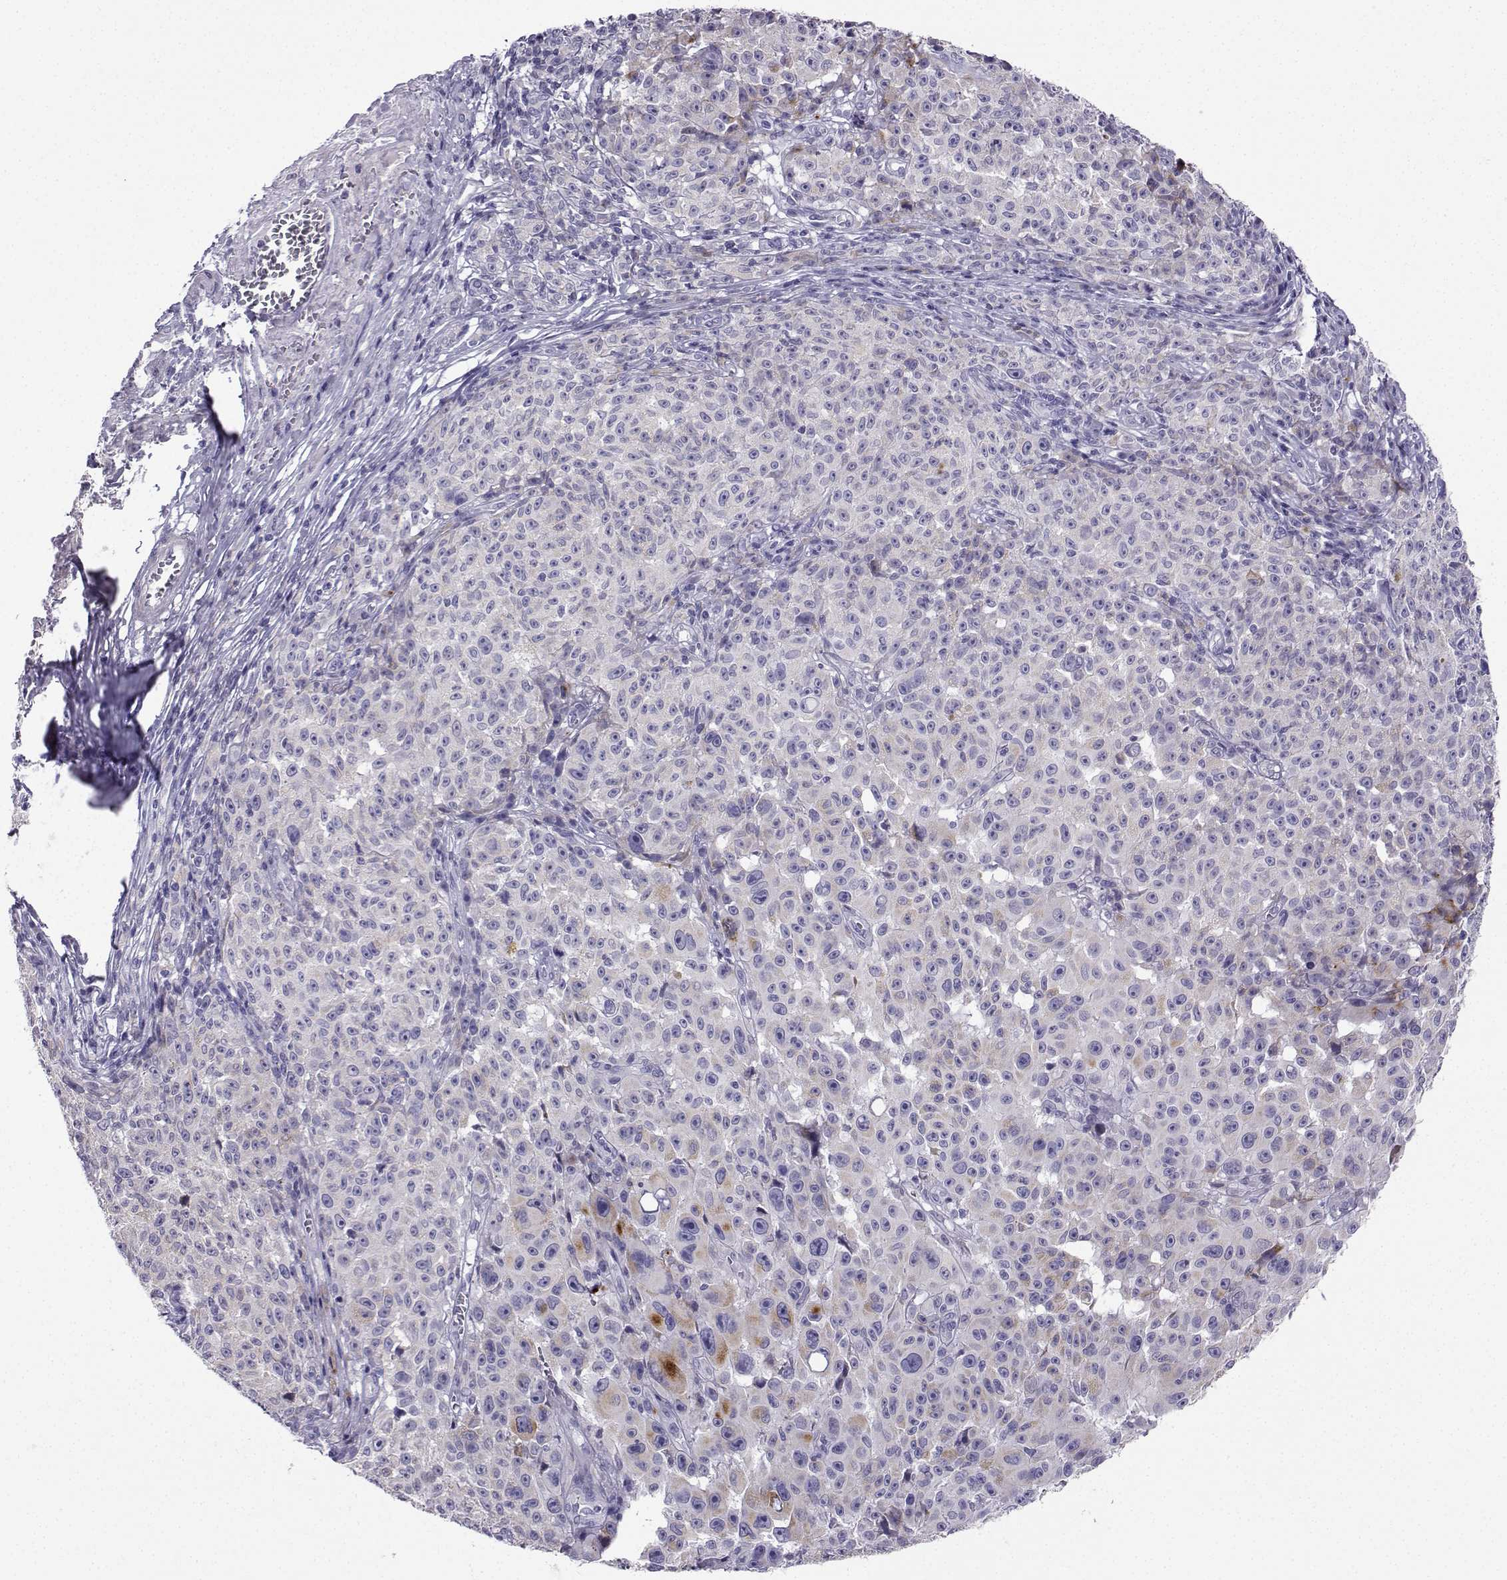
{"staining": {"intensity": "negative", "quantity": "none", "location": "none"}, "tissue": "melanoma", "cell_type": "Tumor cells", "image_type": "cancer", "snomed": [{"axis": "morphology", "description": "Malignant melanoma, NOS"}, {"axis": "topography", "description": "Skin"}], "caption": "An image of malignant melanoma stained for a protein shows no brown staining in tumor cells. (DAB (3,3'-diaminobenzidine) immunohistochemistry (IHC) visualized using brightfield microscopy, high magnification).", "gene": "FBXO24", "patient": {"sex": "female", "age": 82}}